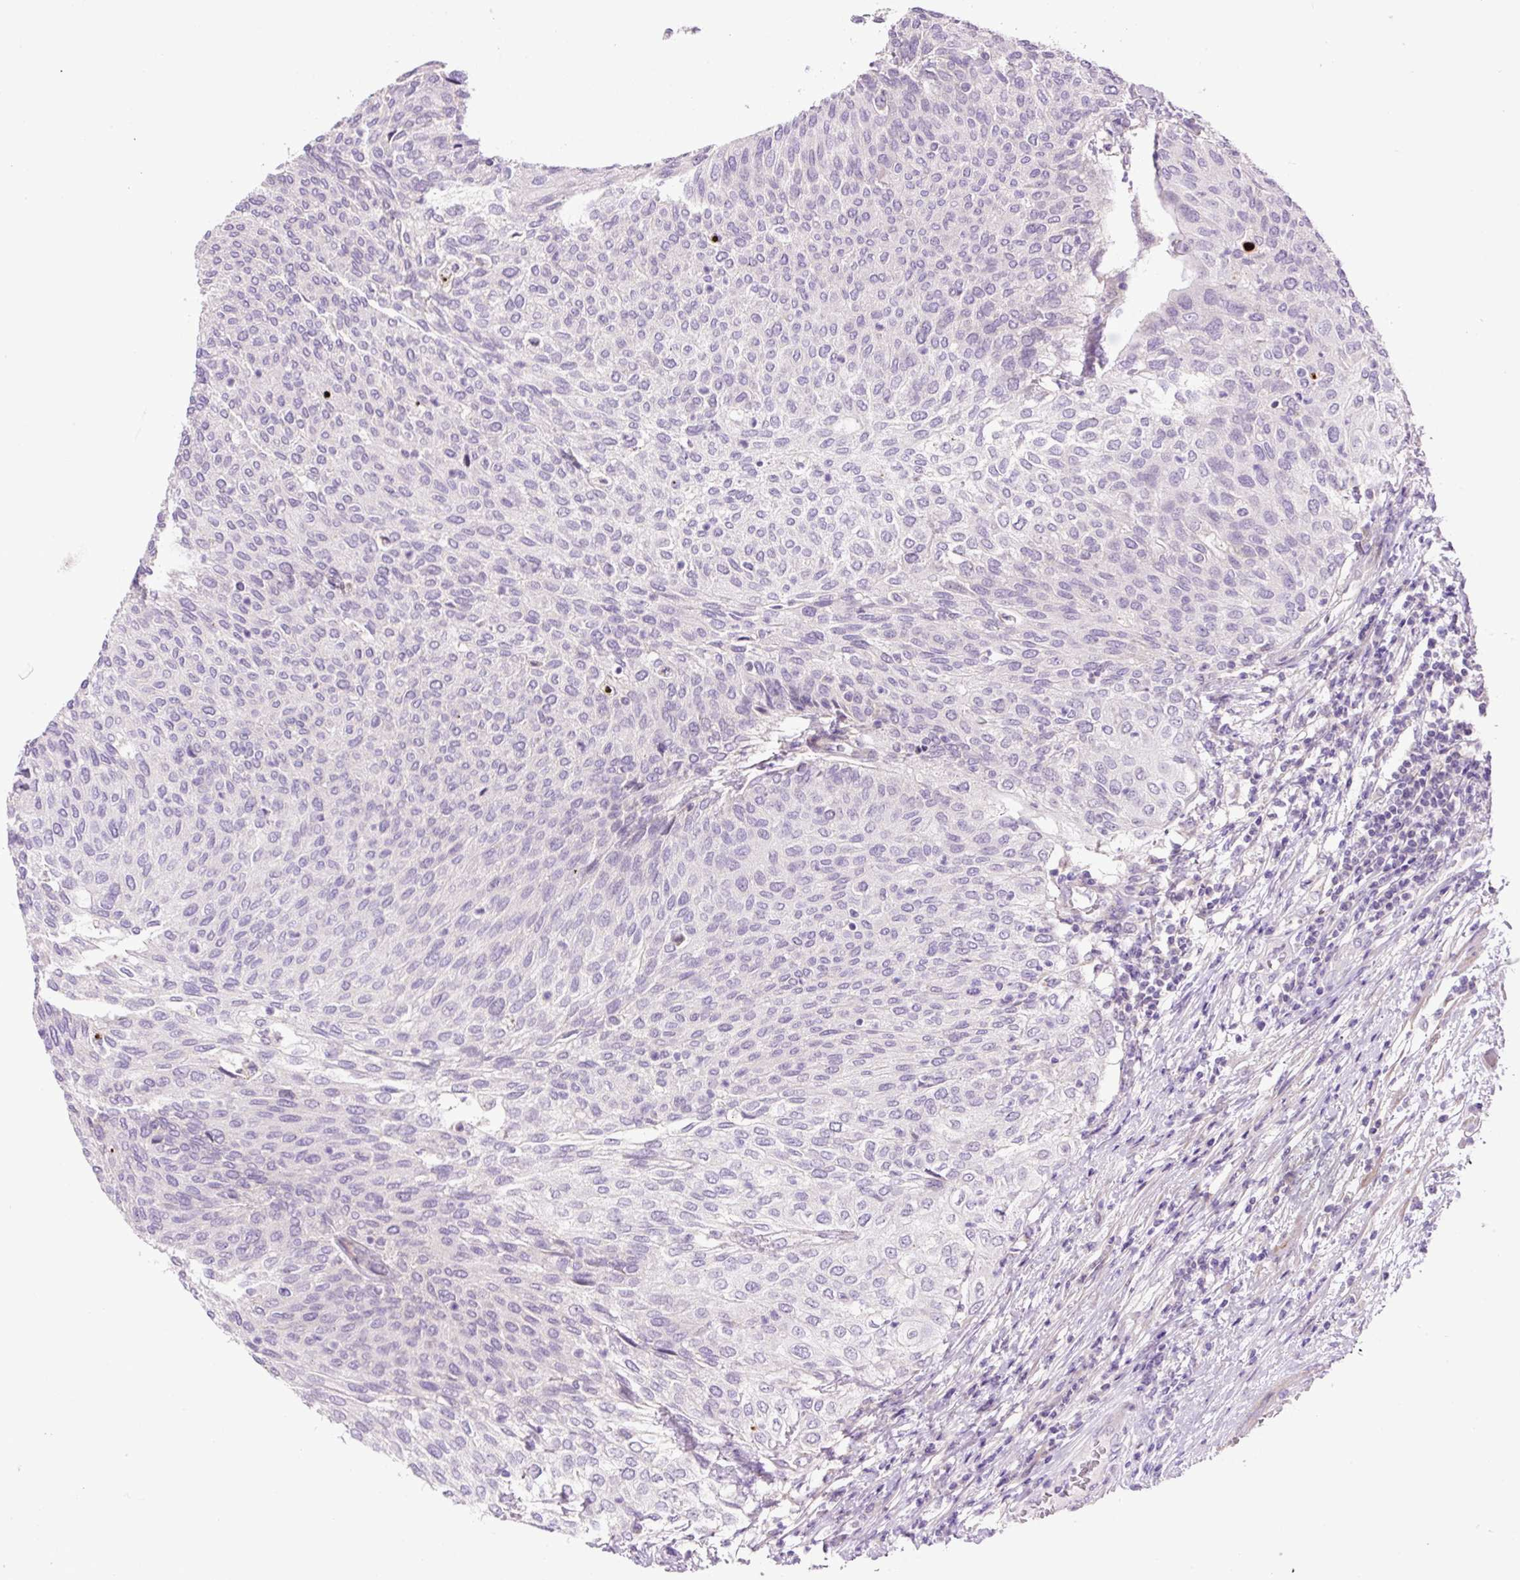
{"staining": {"intensity": "negative", "quantity": "none", "location": "none"}, "tissue": "urothelial cancer", "cell_type": "Tumor cells", "image_type": "cancer", "snomed": [{"axis": "morphology", "description": "Urothelial carcinoma, Low grade"}, {"axis": "topography", "description": "Urinary bladder"}], "caption": "The image displays no significant staining in tumor cells of low-grade urothelial carcinoma.", "gene": "OGDHL", "patient": {"sex": "female", "age": 79}}